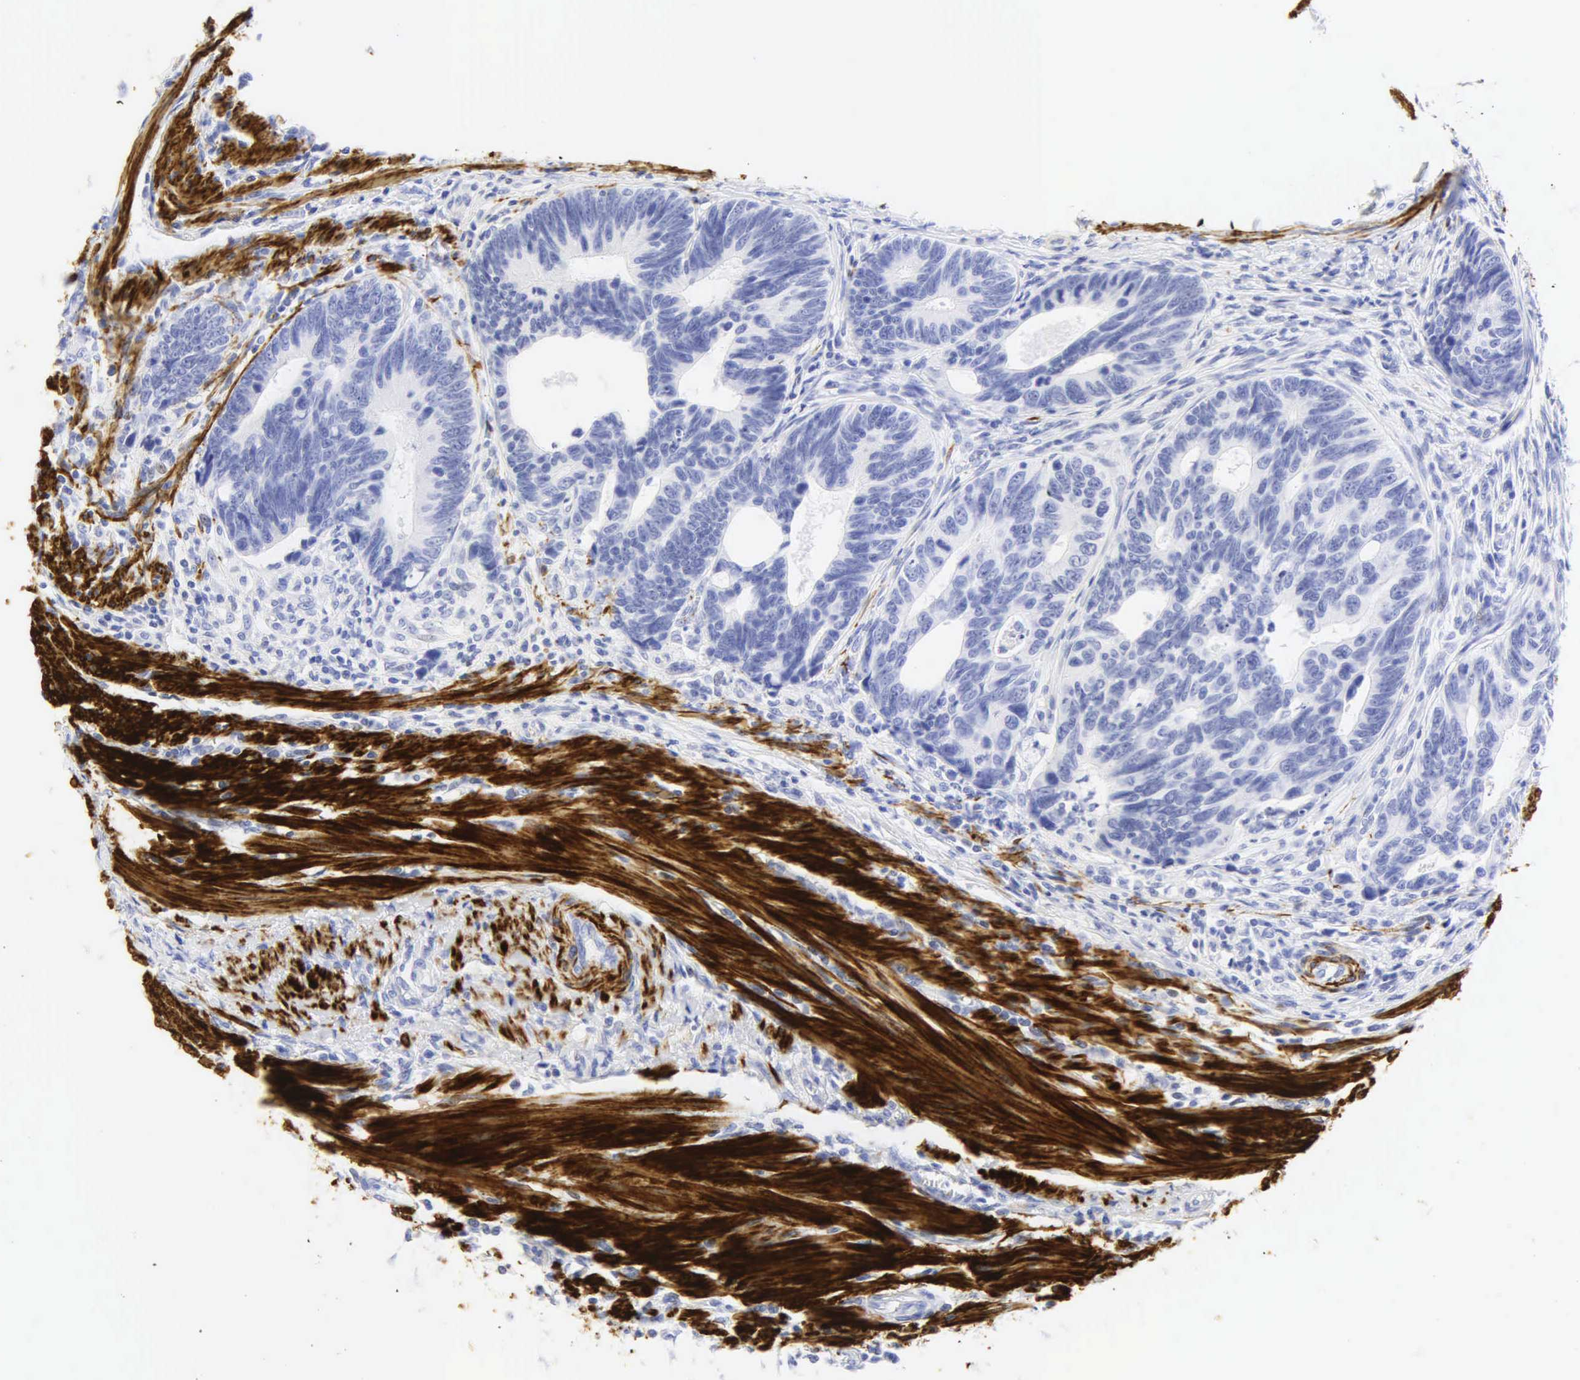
{"staining": {"intensity": "negative", "quantity": "none", "location": "none"}, "tissue": "colorectal cancer", "cell_type": "Tumor cells", "image_type": "cancer", "snomed": [{"axis": "morphology", "description": "Adenocarcinoma, NOS"}, {"axis": "topography", "description": "Colon"}], "caption": "Immunohistochemistry image of colorectal adenocarcinoma stained for a protein (brown), which exhibits no positivity in tumor cells. (Brightfield microscopy of DAB (3,3'-diaminobenzidine) immunohistochemistry at high magnification).", "gene": "DES", "patient": {"sex": "female", "age": 78}}